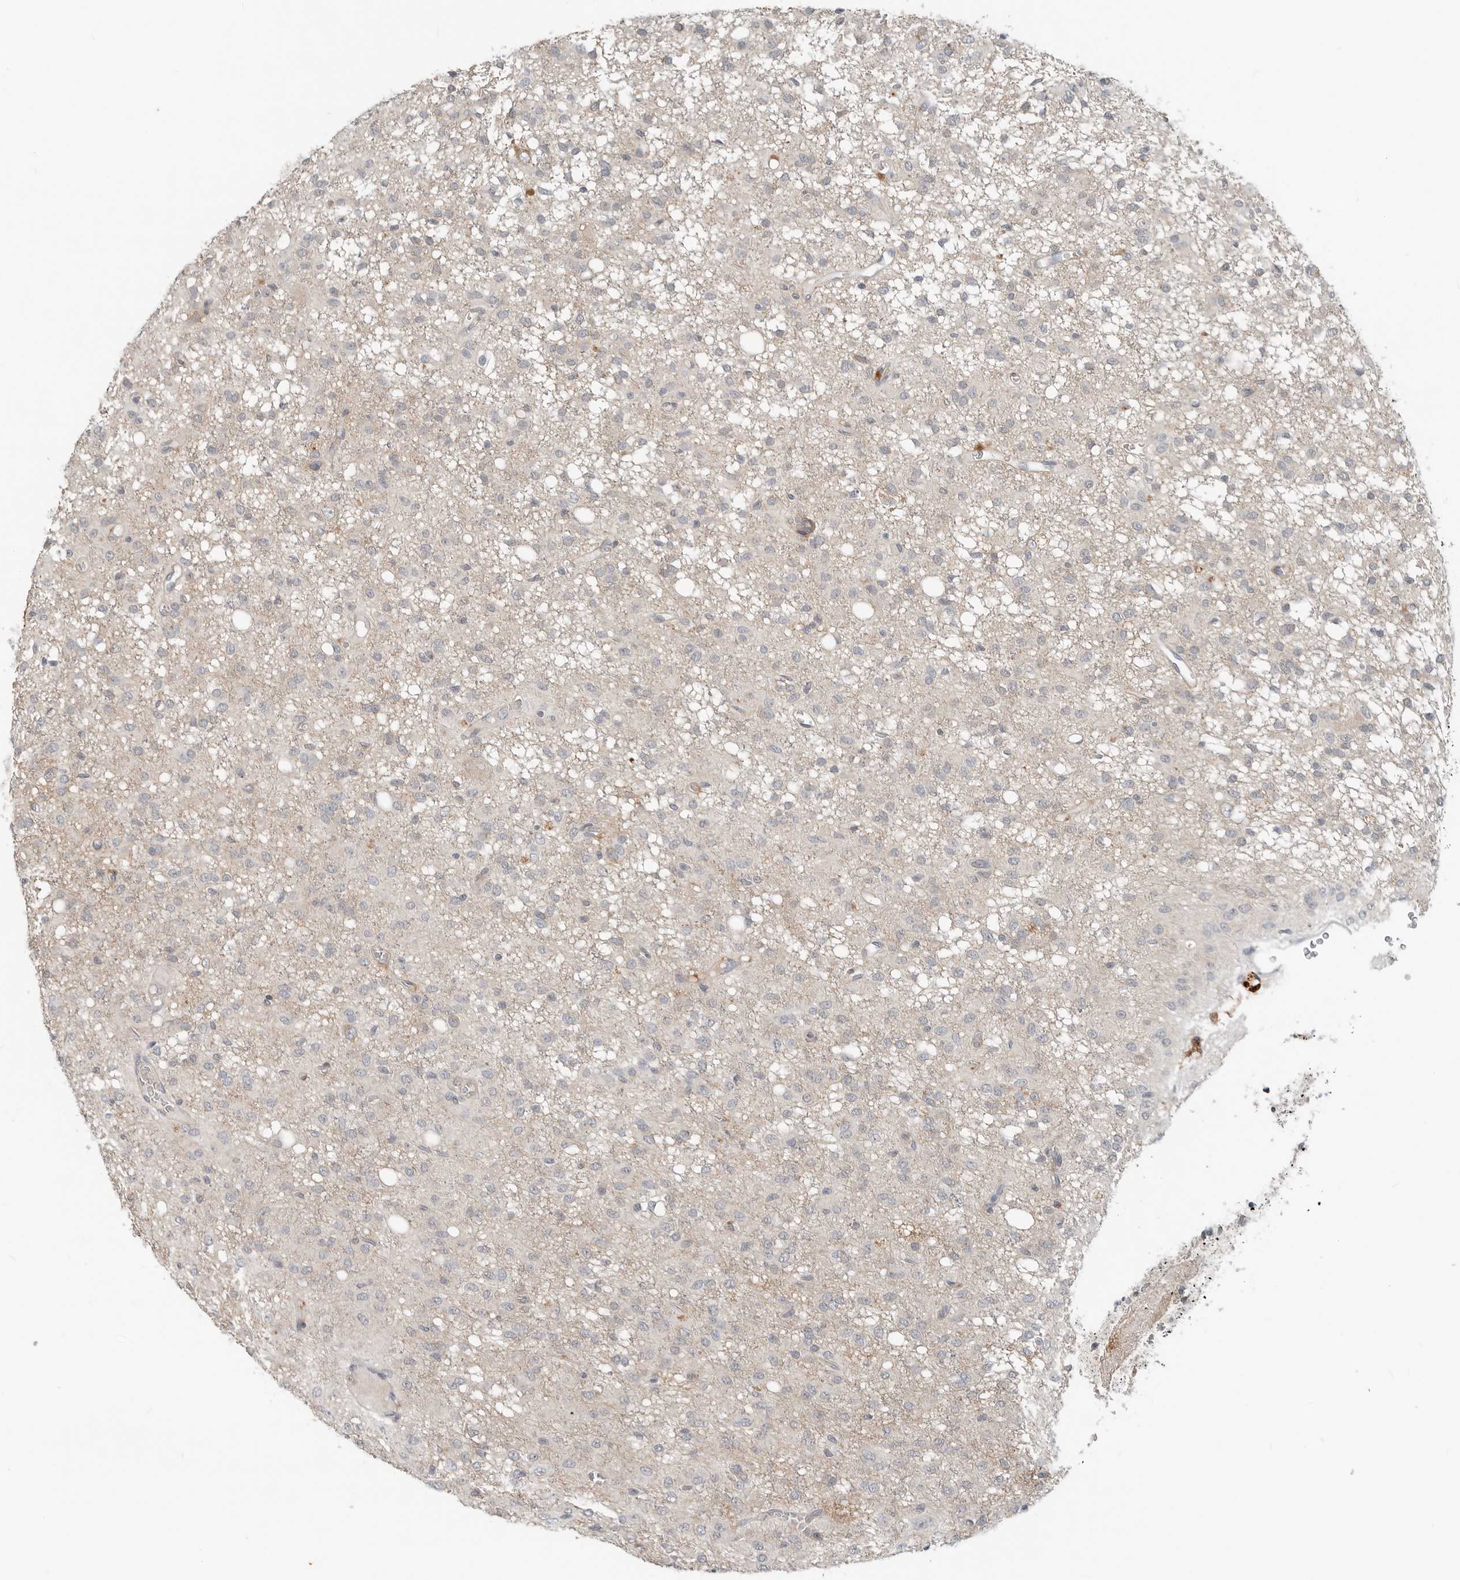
{"staining": {"intensity": "negative", "quantity": "none", "location": "none"}, "tissue": "glioma", "cell_type": "Tumor cells", "image_type": "cancer", "snomed": [{"axis": "morphology", "description": "Glioma, malignant, High grade"}, {"axis": "topography", "description": "Brain"}], "caption": "Immunohistochemical staining of human malignant high-grade glioma displays no significant staining in tumor cells. (Stains: DAB immunohistochemistry with hematoxylin counter stain, Microscopy: brightfield microscopy at high magnification).", "gene": "FCRLB", "patient": {"sex": "female", "age": 59}}